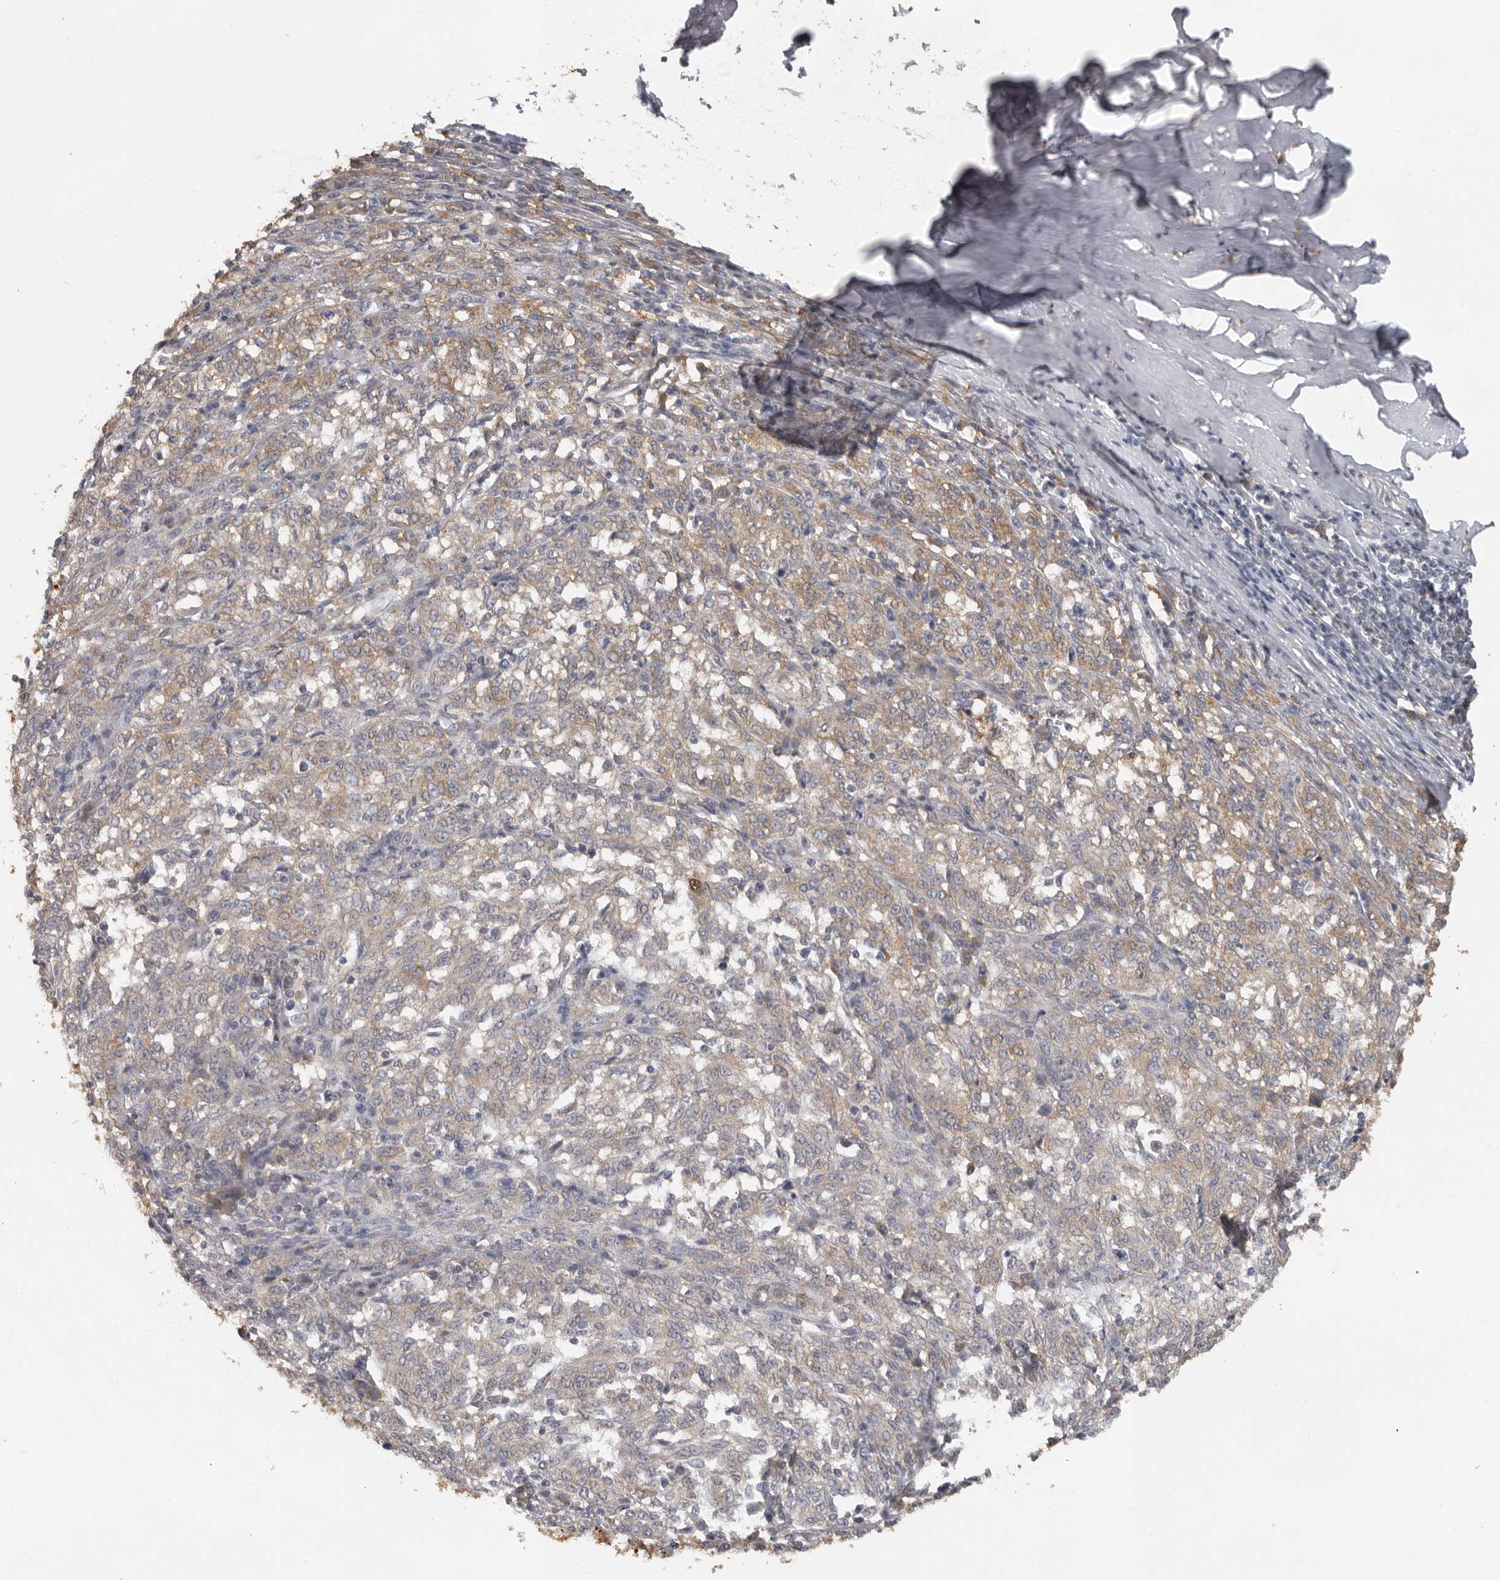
{"staining": {"intensity": "moderate", "quantity": "<25%", "location": "cytoplasmic/membranous"}, "tissue": "melanoma", "cell_type": "Tumor cells", "image_type": "cancer", "snomed": [{"axis": "morphology", "description": "Malignant melanoma, NOS"}, {"axis": "topography", "description": "Skin"}], "caption": "Immunohistochemical staining of melanoma shows moderate cytoplasmic/membranous protein staining in about <25% of tumor cells. (brown staining indicates protein expression, while blue staining denotes nuclei).", "gene": "MTF1", "patient": {"sex": "female", "age": 72}}